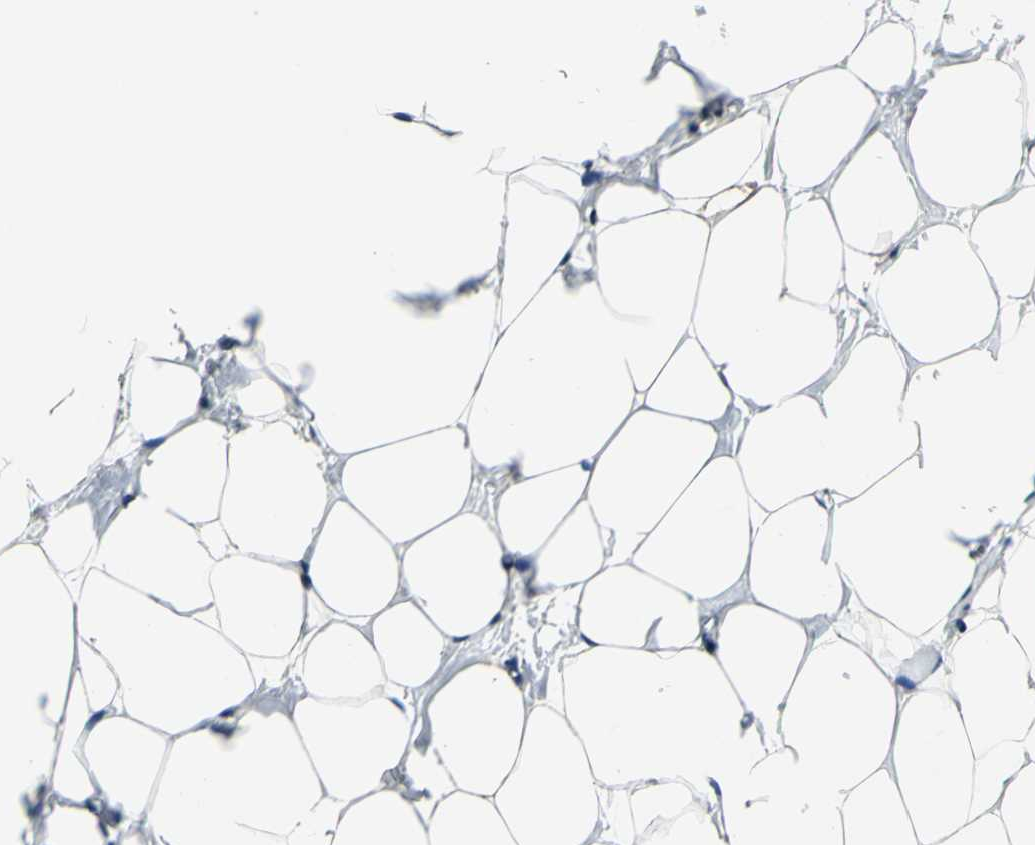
{"staining": {"intensity": "negative", "quantity": "none", "location": "none"}, "tissue": "breast", "cell_type": "Adipocytes", "image_type": "normal", "snomed": [{"axis": "morphology", "description": "Normal tissue, NOS"}, {"axis": "topography", "description": "Breast"}], "caption": "Image shows no significant protein staining in adipocytes of unremarkable breast. Nuclei are stained in blue.", "gene": "POLR2F", "patient": {"sex": "female", "age": 27}}